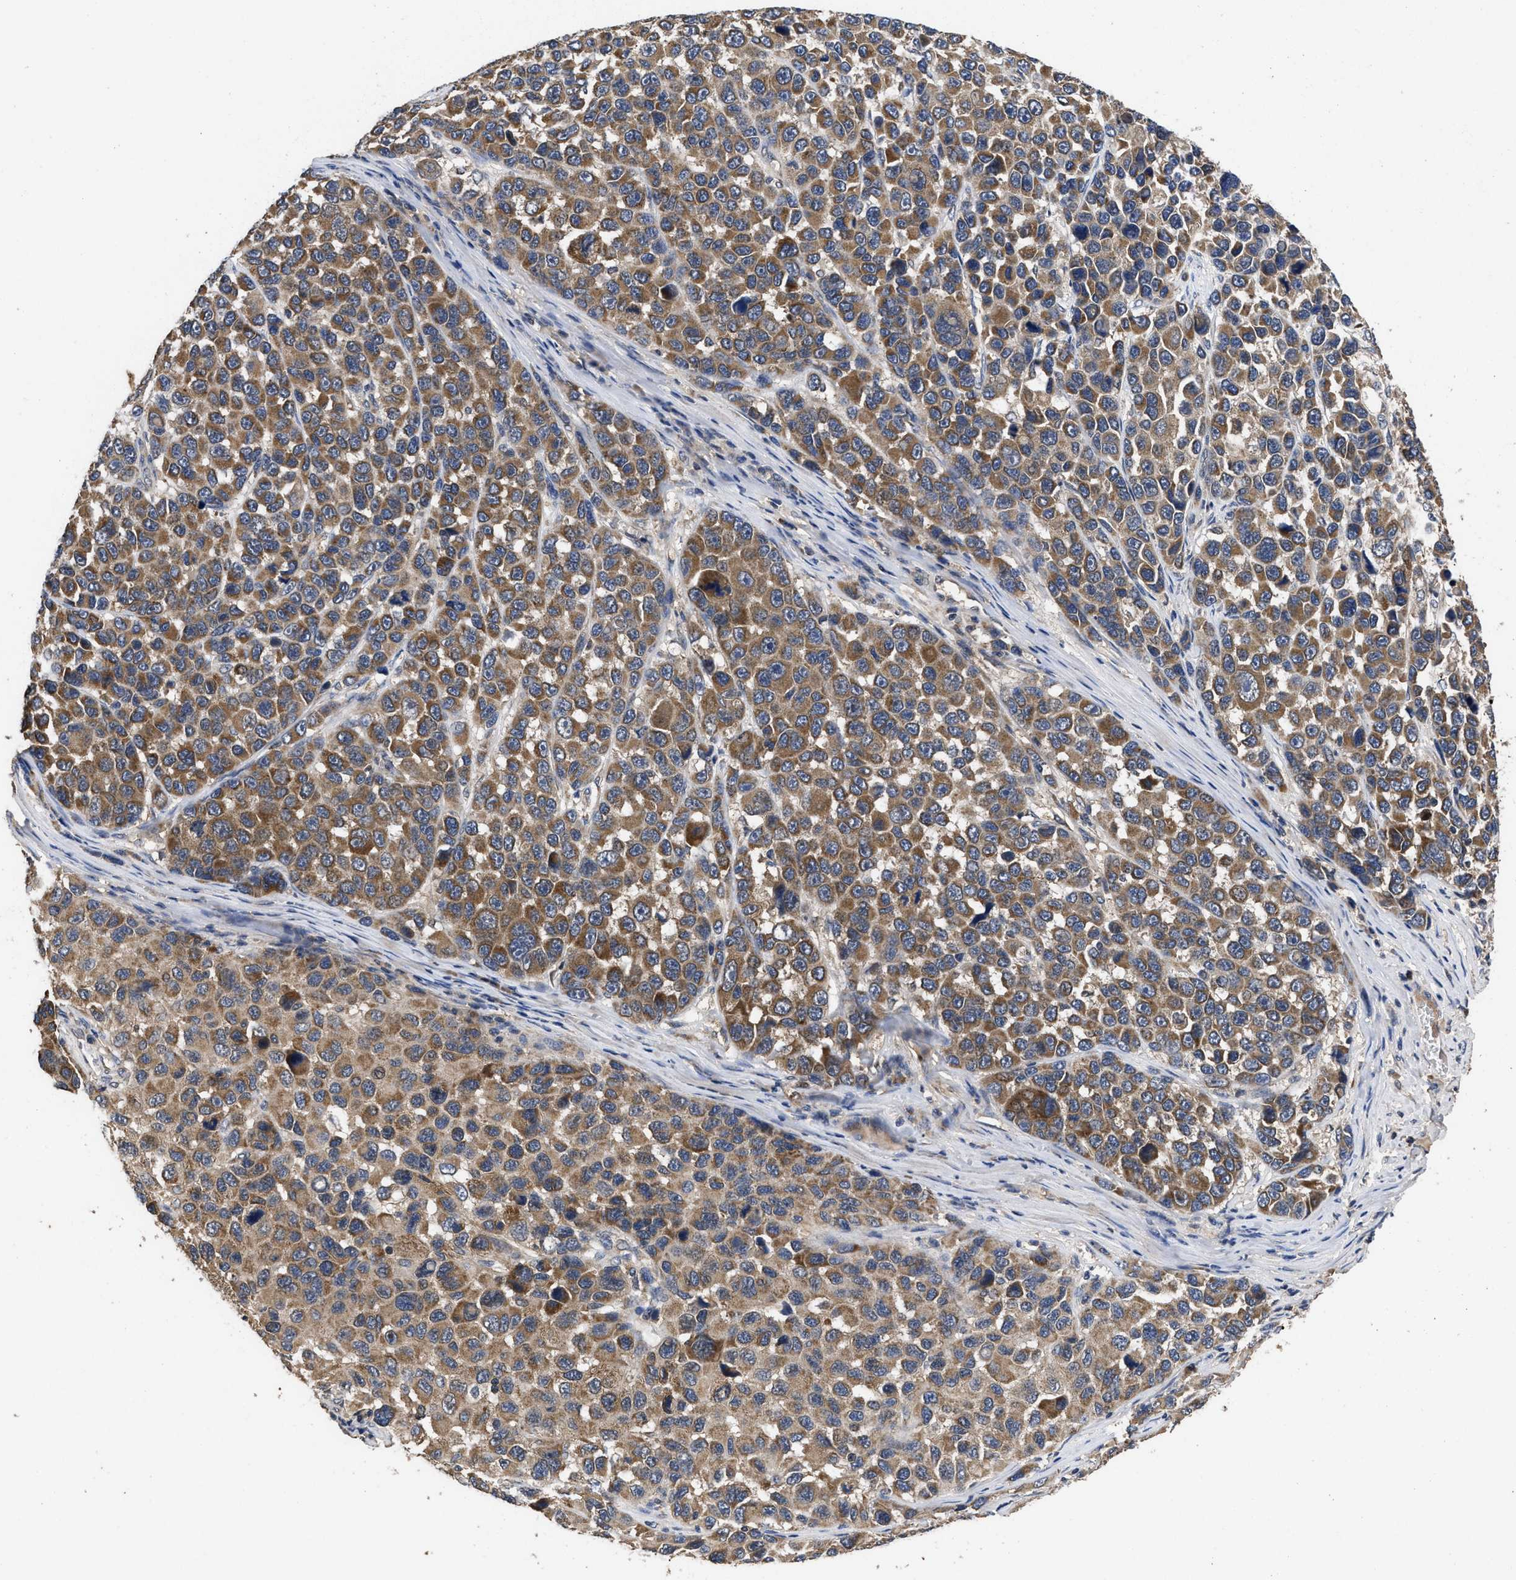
{"staining": {"intensity": "weak", "quantity": ">75%", "location": "cytoplasmic/membranous"}, "tissue": "melanoma", "cell_type": "Tumor cells", "image_type": "cancer", "snomed": [{"axis": "morphology", "description": "Malignant melanoma, NOS"}, {"axis": "topography", "description": "Skin"}], "caption": "Protein analysis of malignant melanoma tissue shows weak cytoplasmic/membranous staining in about >75% of tumor cells.", "gene": "LRRC3", "patient": {"sex": "male", "age": 53}}